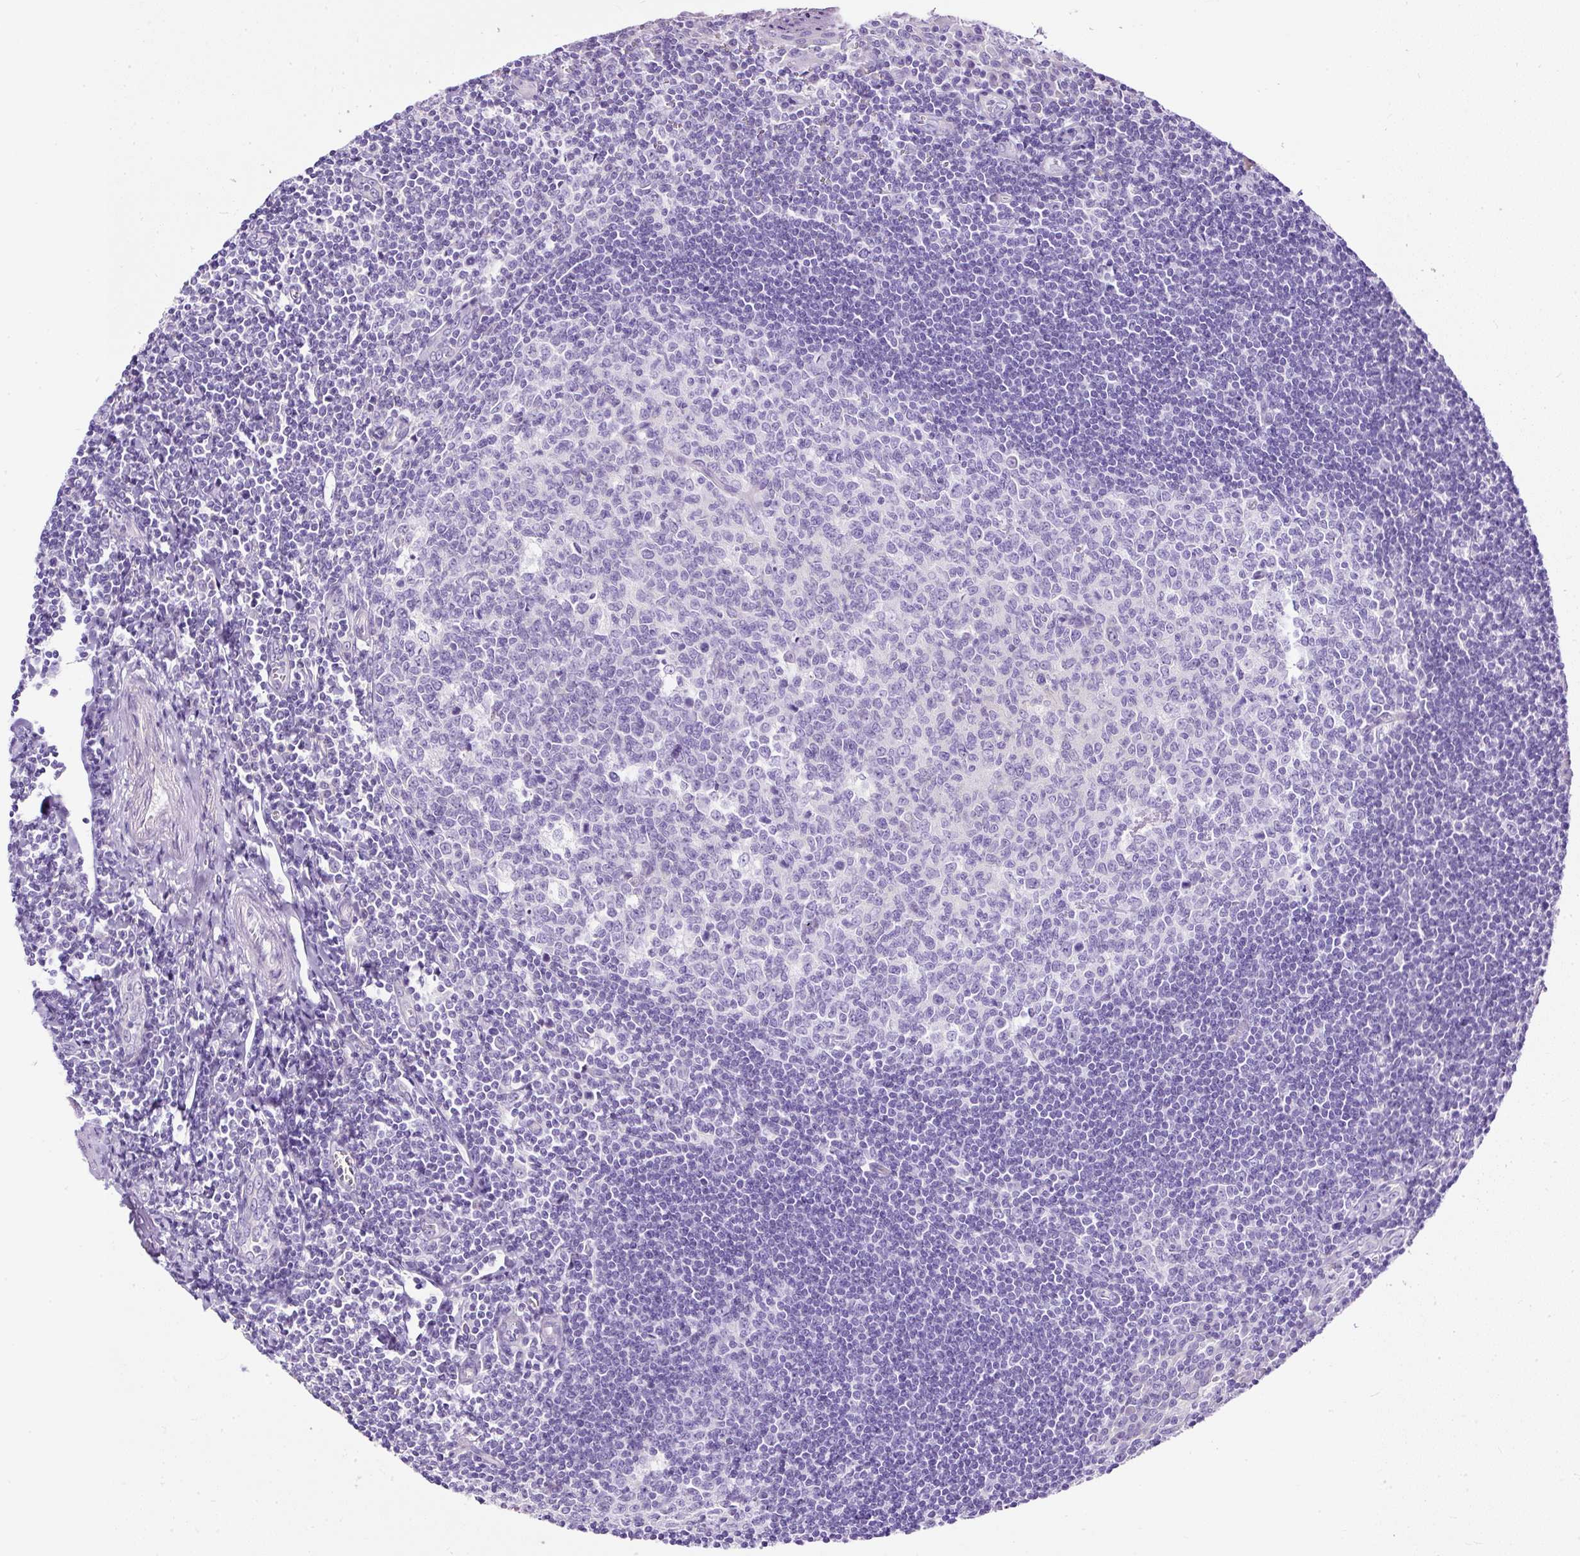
{"staining": {"intensity": "negative", "quantity": "none", "location": "none"}, "tissue": "tonsil", "cell_type": "Germinal center cells", "image_type": "normal", "snomed": [{"axis": "morphology", "description": "Normal tissue, NOS"}, {"axis": "topography", "description": "Tonsil"}], "caption": "IHC image of normal tonsil stained for a protein (brown), which exhibits no positivity in germinal center cells.", "gene": "STOX2", "patient": {"sex": "male", "age": 27}}